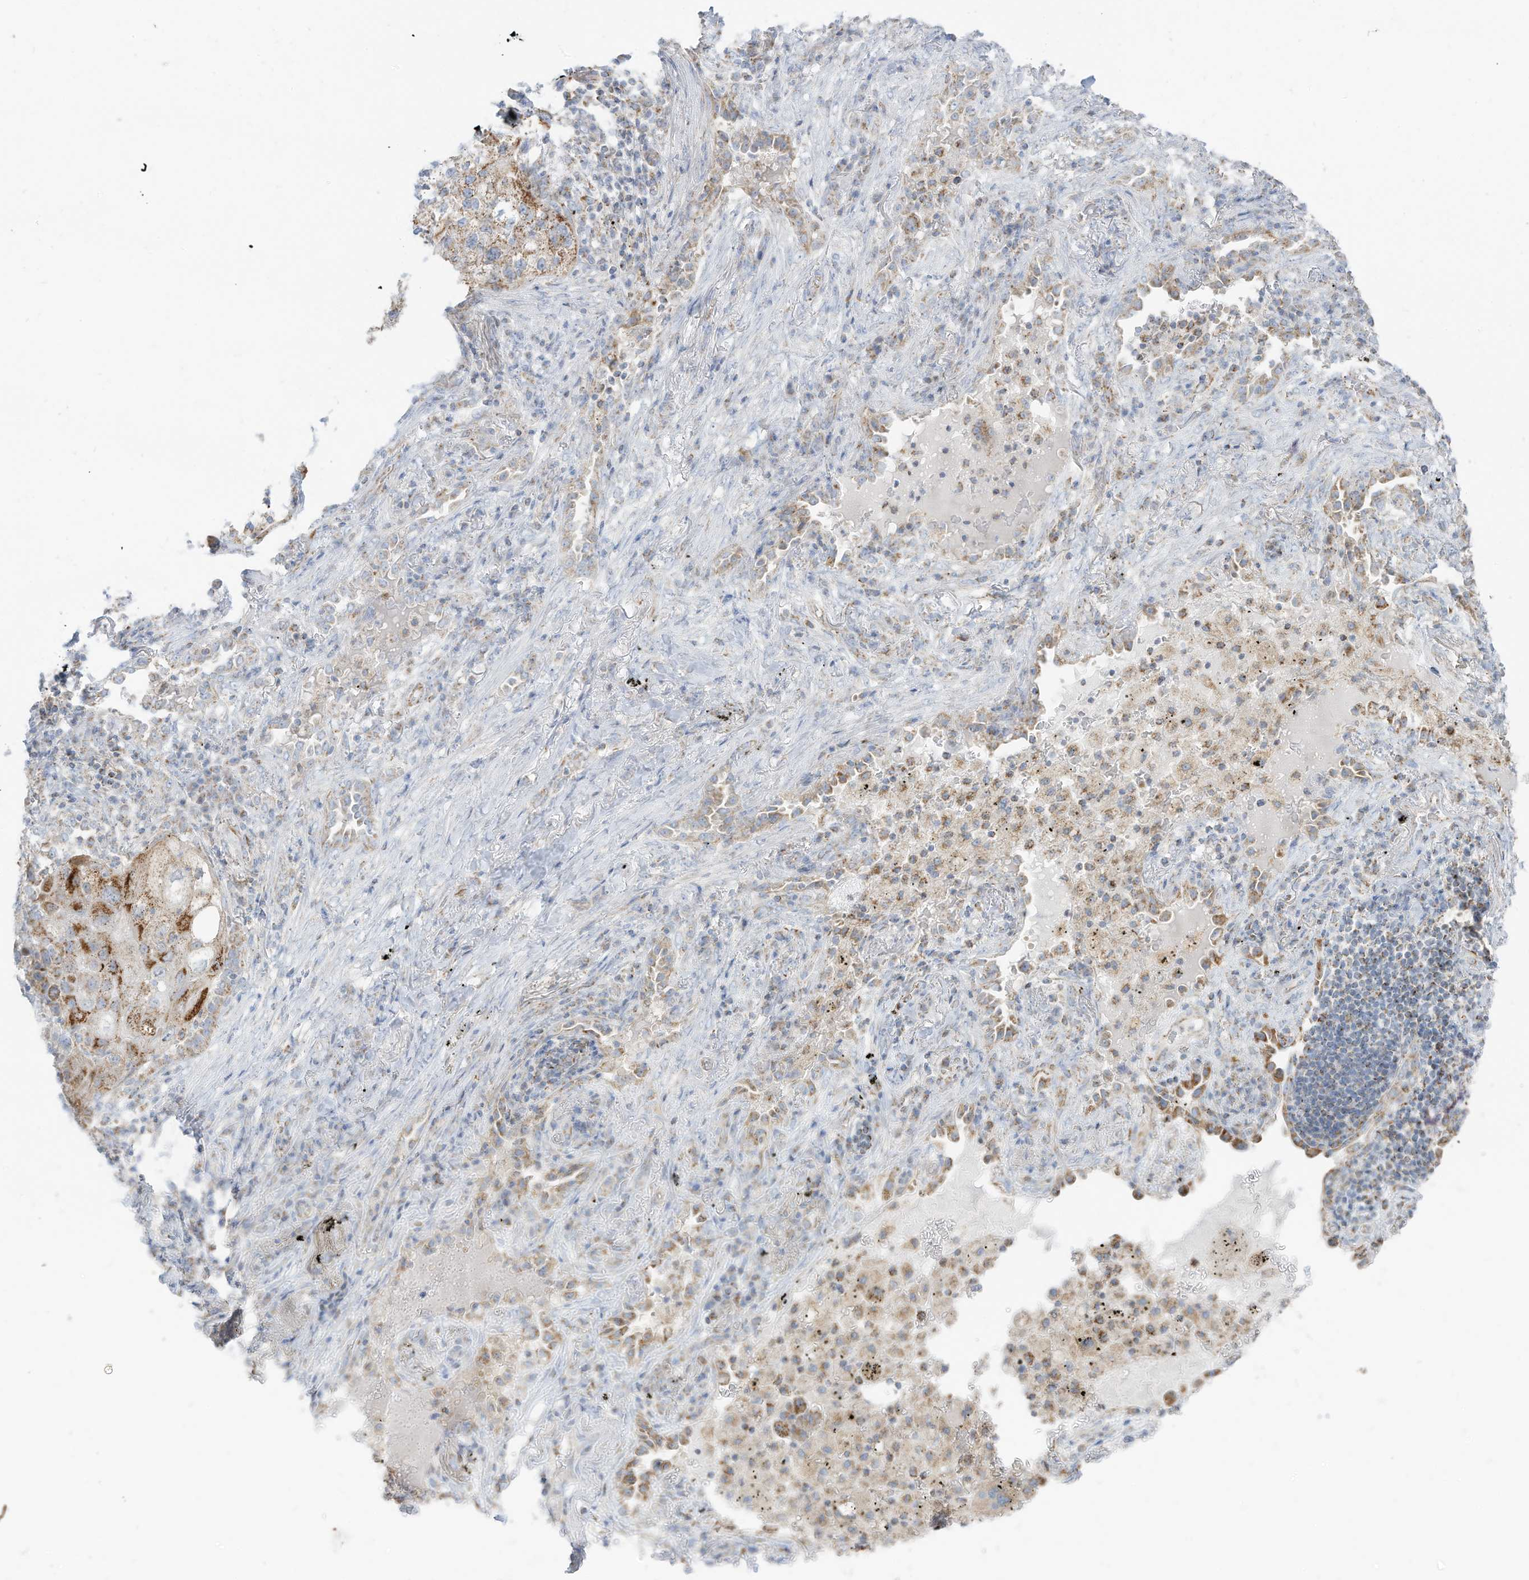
{"staining": {"intensity": "moderate", "quantity": "<25%", "location": "cytoplasmic/membranous"}, "tissue": "lung cancer", "cell_type": "Tumor cells", "image_type": "cancer", "snomed": [{"axis": "morphology", "description": "Squamous cell carcinoma, NOS"}, {"axis": "topography", "description": "Lung"}], "caption": "Immunohistochemistry (IHC) histopathology image of neoplastic tissue: squamous cell carcinoma (lung) stained using IHC exhibits low levels of moderate protein expression localized specifically in the cytoplasmic/membranous of tumor cells, appearing as a cytoplasmic/membranous brown color.", "gene": "ETHE1", "patient": {"sex": "female", "age": 63}}